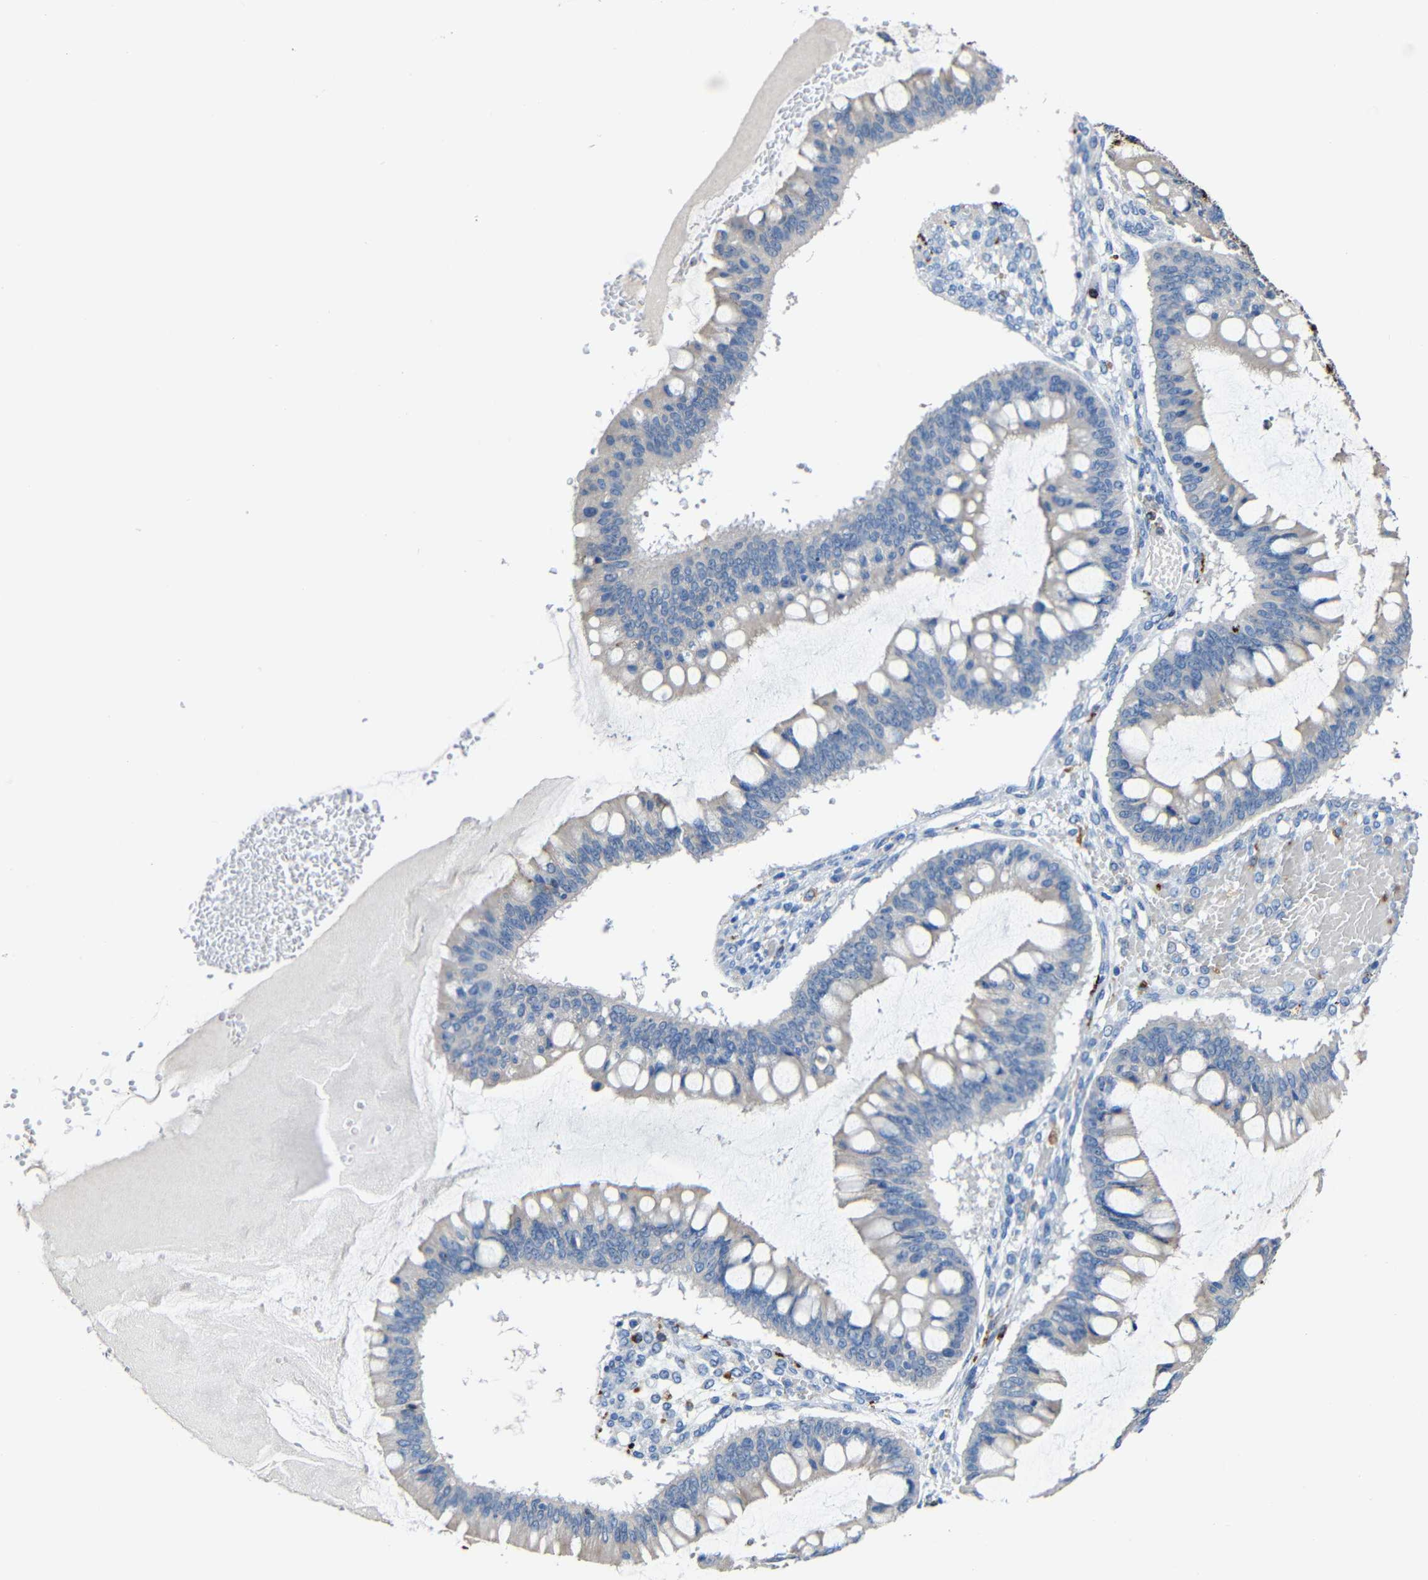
{"staining": {"intensity": "weak", "quantity": ">75%", "location": "cytoplasmic/membranous"}, "tissue": "ovarian cancer", "cell_type": "Tumor cells", "image_type": "cancer", "snomed": [{"axis": "morphology", "description": "Cystadenocarcinoma, mucinous, NOS"}, {"axis": "topography", "description": "Ovary"}], "caption": "Mucinous cystadenocarcinoma (ovarian) tissue displays weak cytoplasmic/membranous expression in about >75% of tumor cells, visualized by immunohistochemistry. Using DAB (3,3'-diaminobenzidine) (brown) and hematoxylin (blue) stains, captured at high magnification using brightfield microscopy.", "gene": "HLA-DMA", "patient": {"sex": "female", "age": 73}}